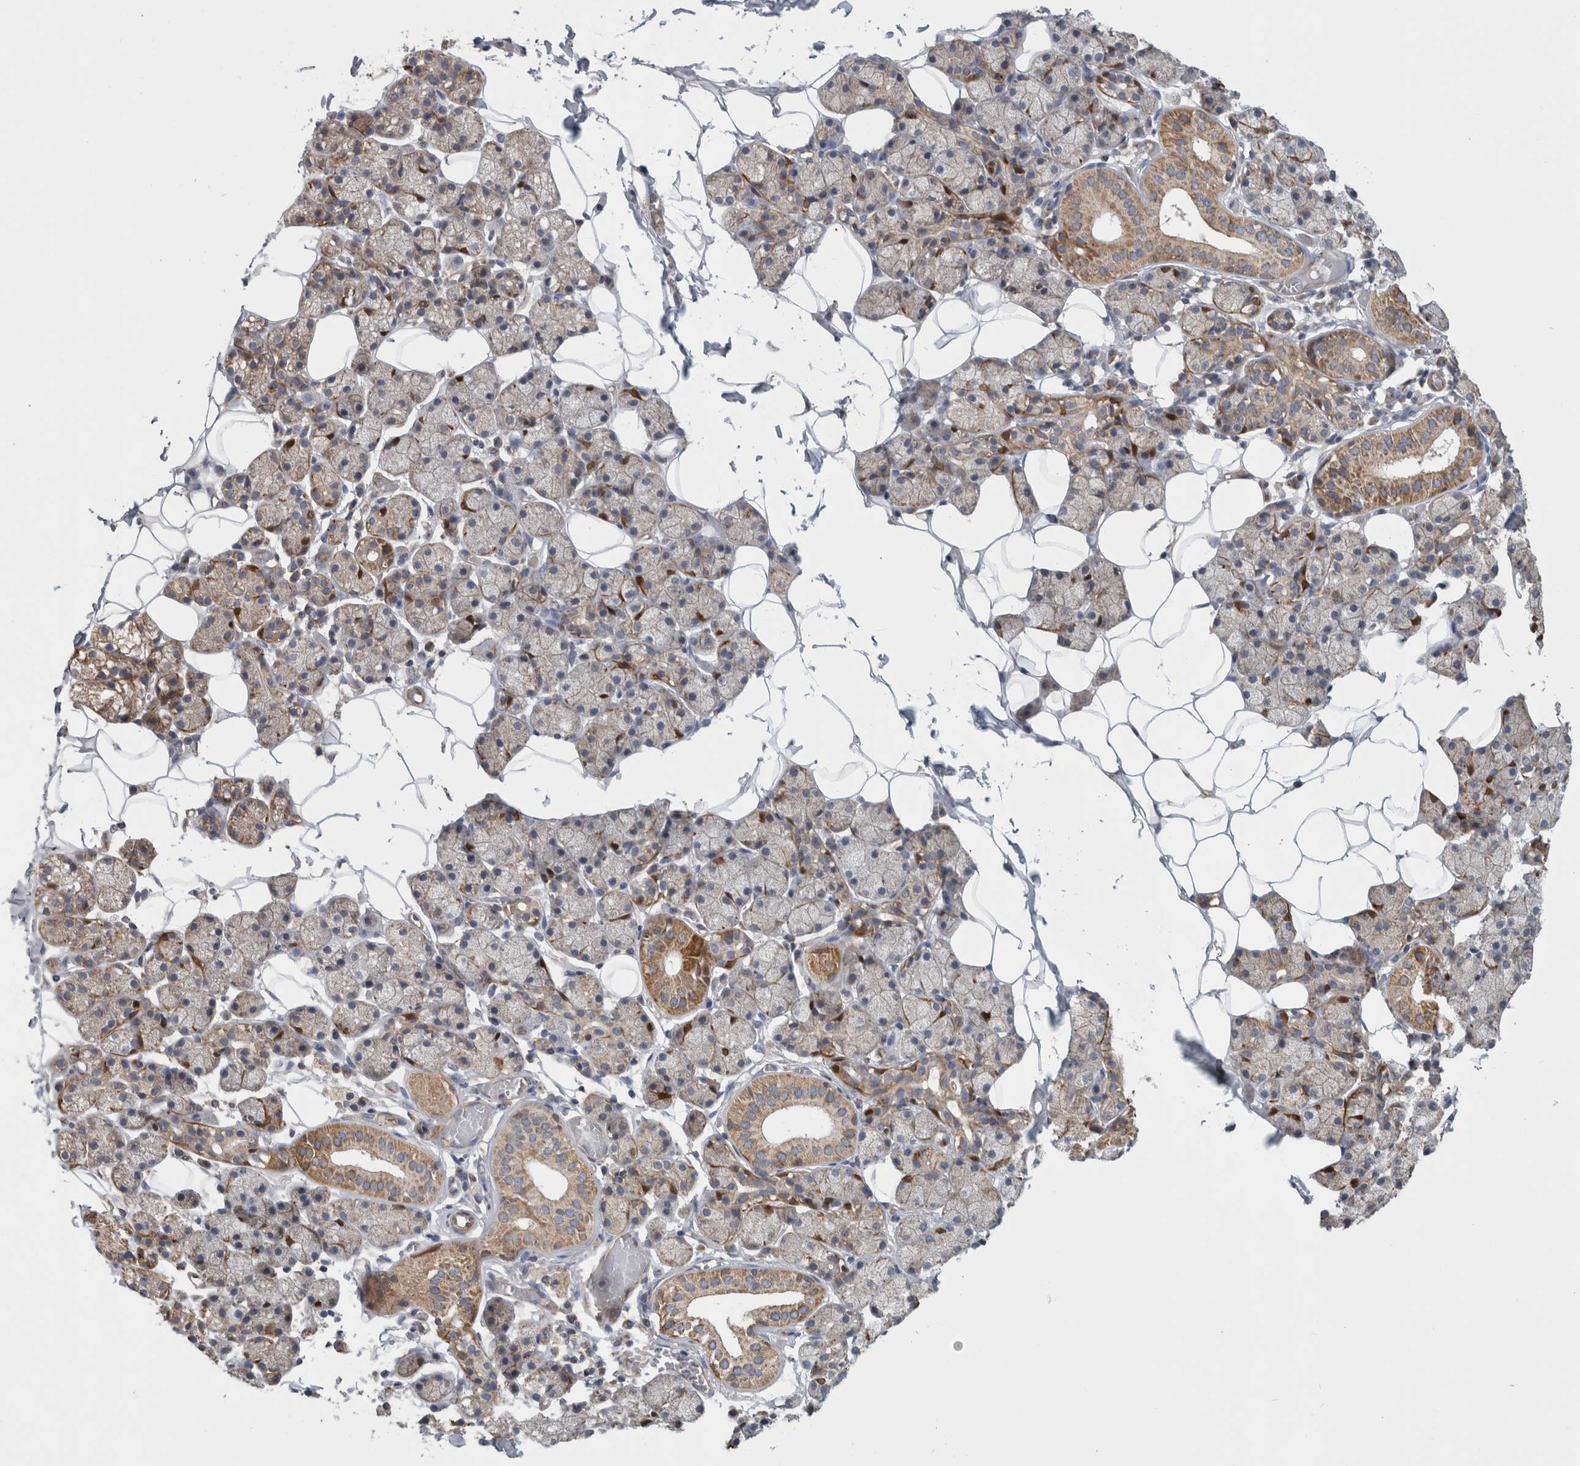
{"staining": {"intensity": "moderate", "quantity": "25%-75%", "location": "cytoplasmic/membranous"}, "tissue": "salivary gland", "cell_type": "Glandular cells", "image_type": "normal", "snomed": [{"axis": "morphology", "description": "Normal tissue, NOS"}, {"axis": "topography", "description": "Salivary gland"}], "caption": "IHC of normal human salivary gland reveals medium levels of moderate cytoplasmic/membranous expression in about 25%-75% of glandular cells.", "gene": "SFXN2", "patient": {"sex": "female", "age": 33}}